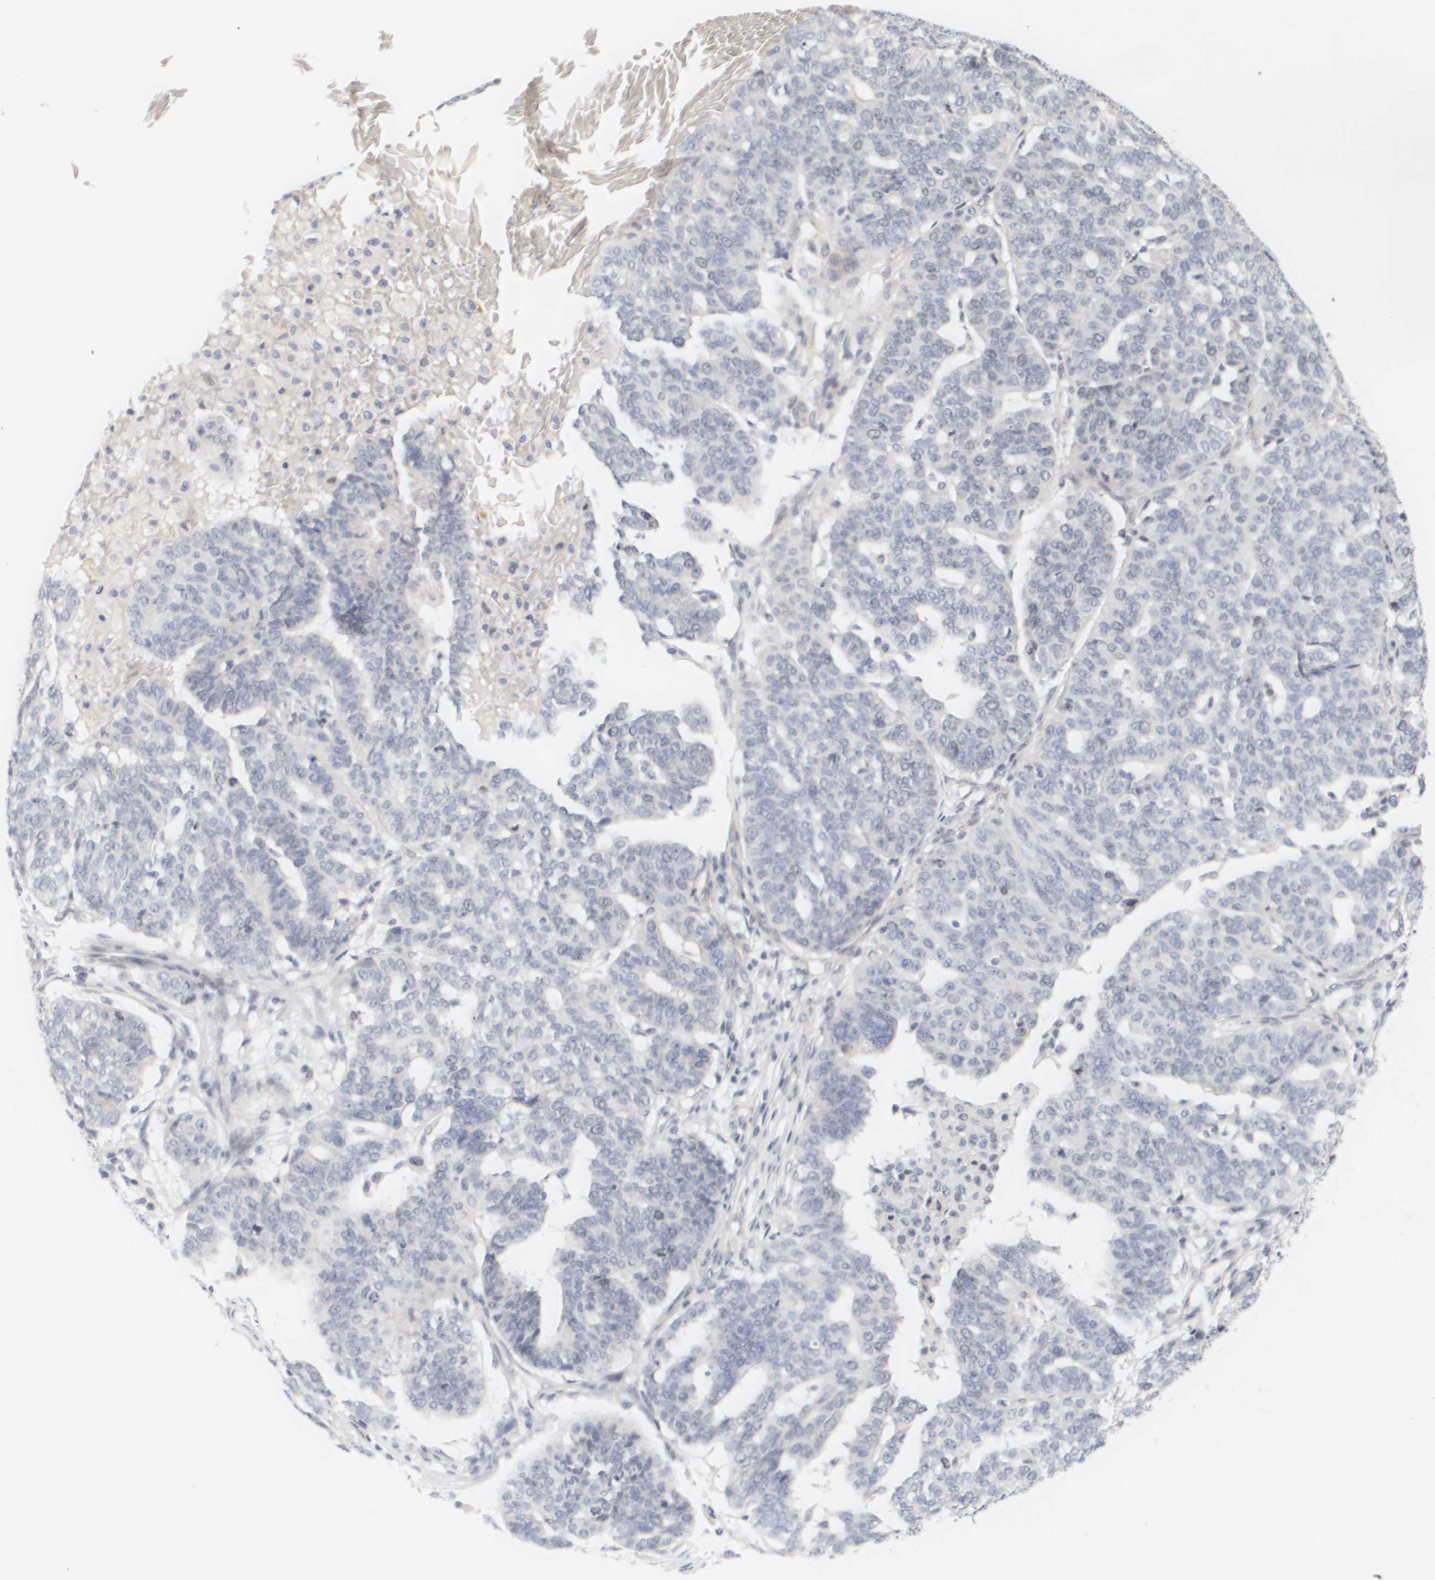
{"staining": {"intensity": "negative", "quantity": "none", "location": "none"}, "tissue": "ovarian cancer", "cell_type": "Tumor cells", "image_type": "cancer", "snomed": [{"axis": "morphology", "description": "Cystadenocarcinoma, serous, NOS"}, {"axis": "topography", "description": "Ovary"}], "caption": "There is no significant staining in tumor cells of ovarian cancer (serous cystadenocarcinoma).", "gene": "CYB561", "patient": {"sex": "female", "age": 59}}